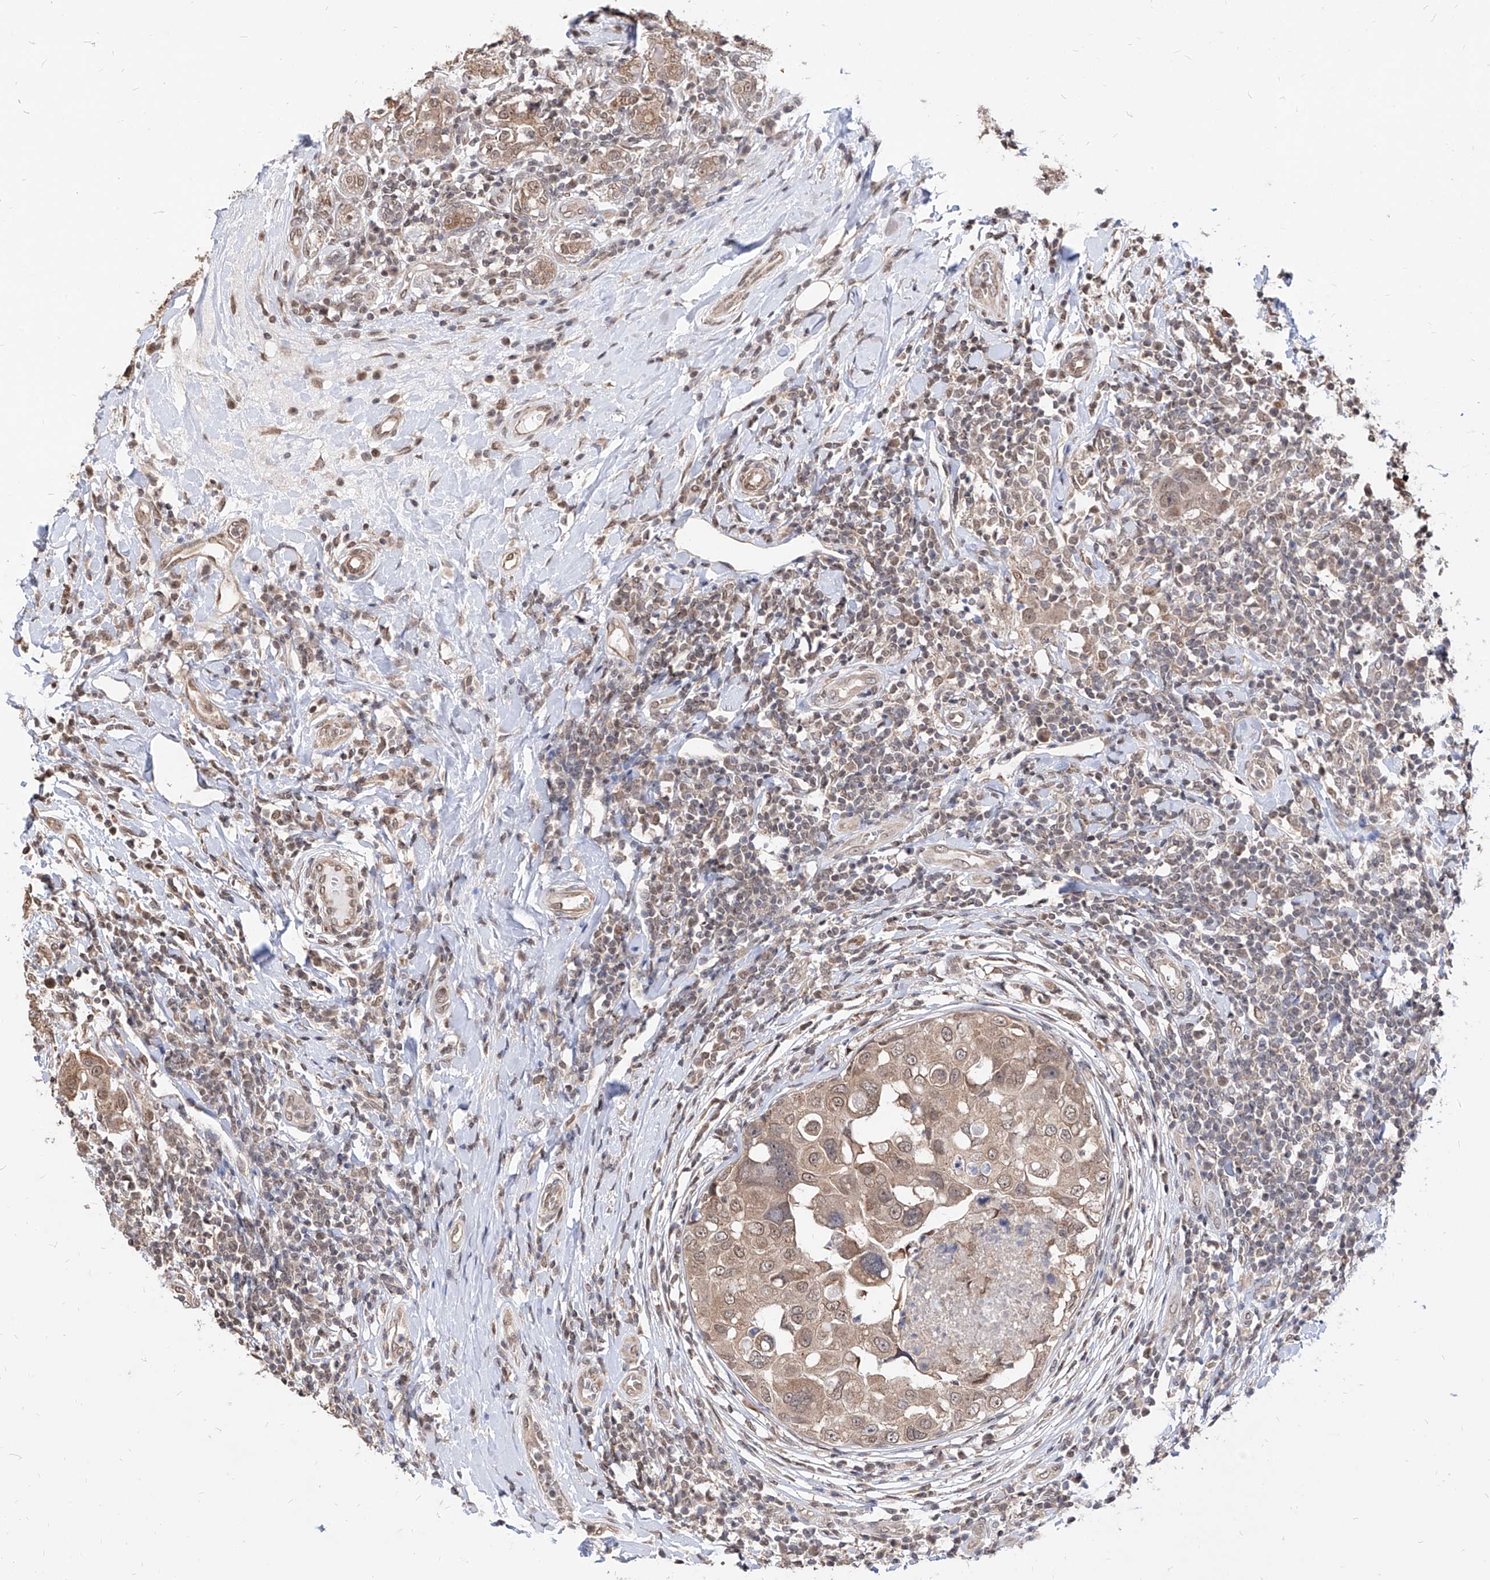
{"staining": {"intensity": "weak", "quantity": ">75%", "location": "cytoplasmic/membranous,nuclear"}, "tissue": "breast cancer", "cell_type": "Tumor cells", "image_type": "cancer", "snomed": [{"axis": "morphology", "description": "Duct carcinoma"}, {"axis": "topography", "description": "Breast"}], "caption": "Immunohistochemistry (DAB) staining of breast invasive ductal carcinoma demonstrates weak cytoplasmic/membranous and nuclear protein positivity in approximately >75% of tumor cells.", "gene": "C8orf82", "patient": {"sex": "female", "age": 27}}